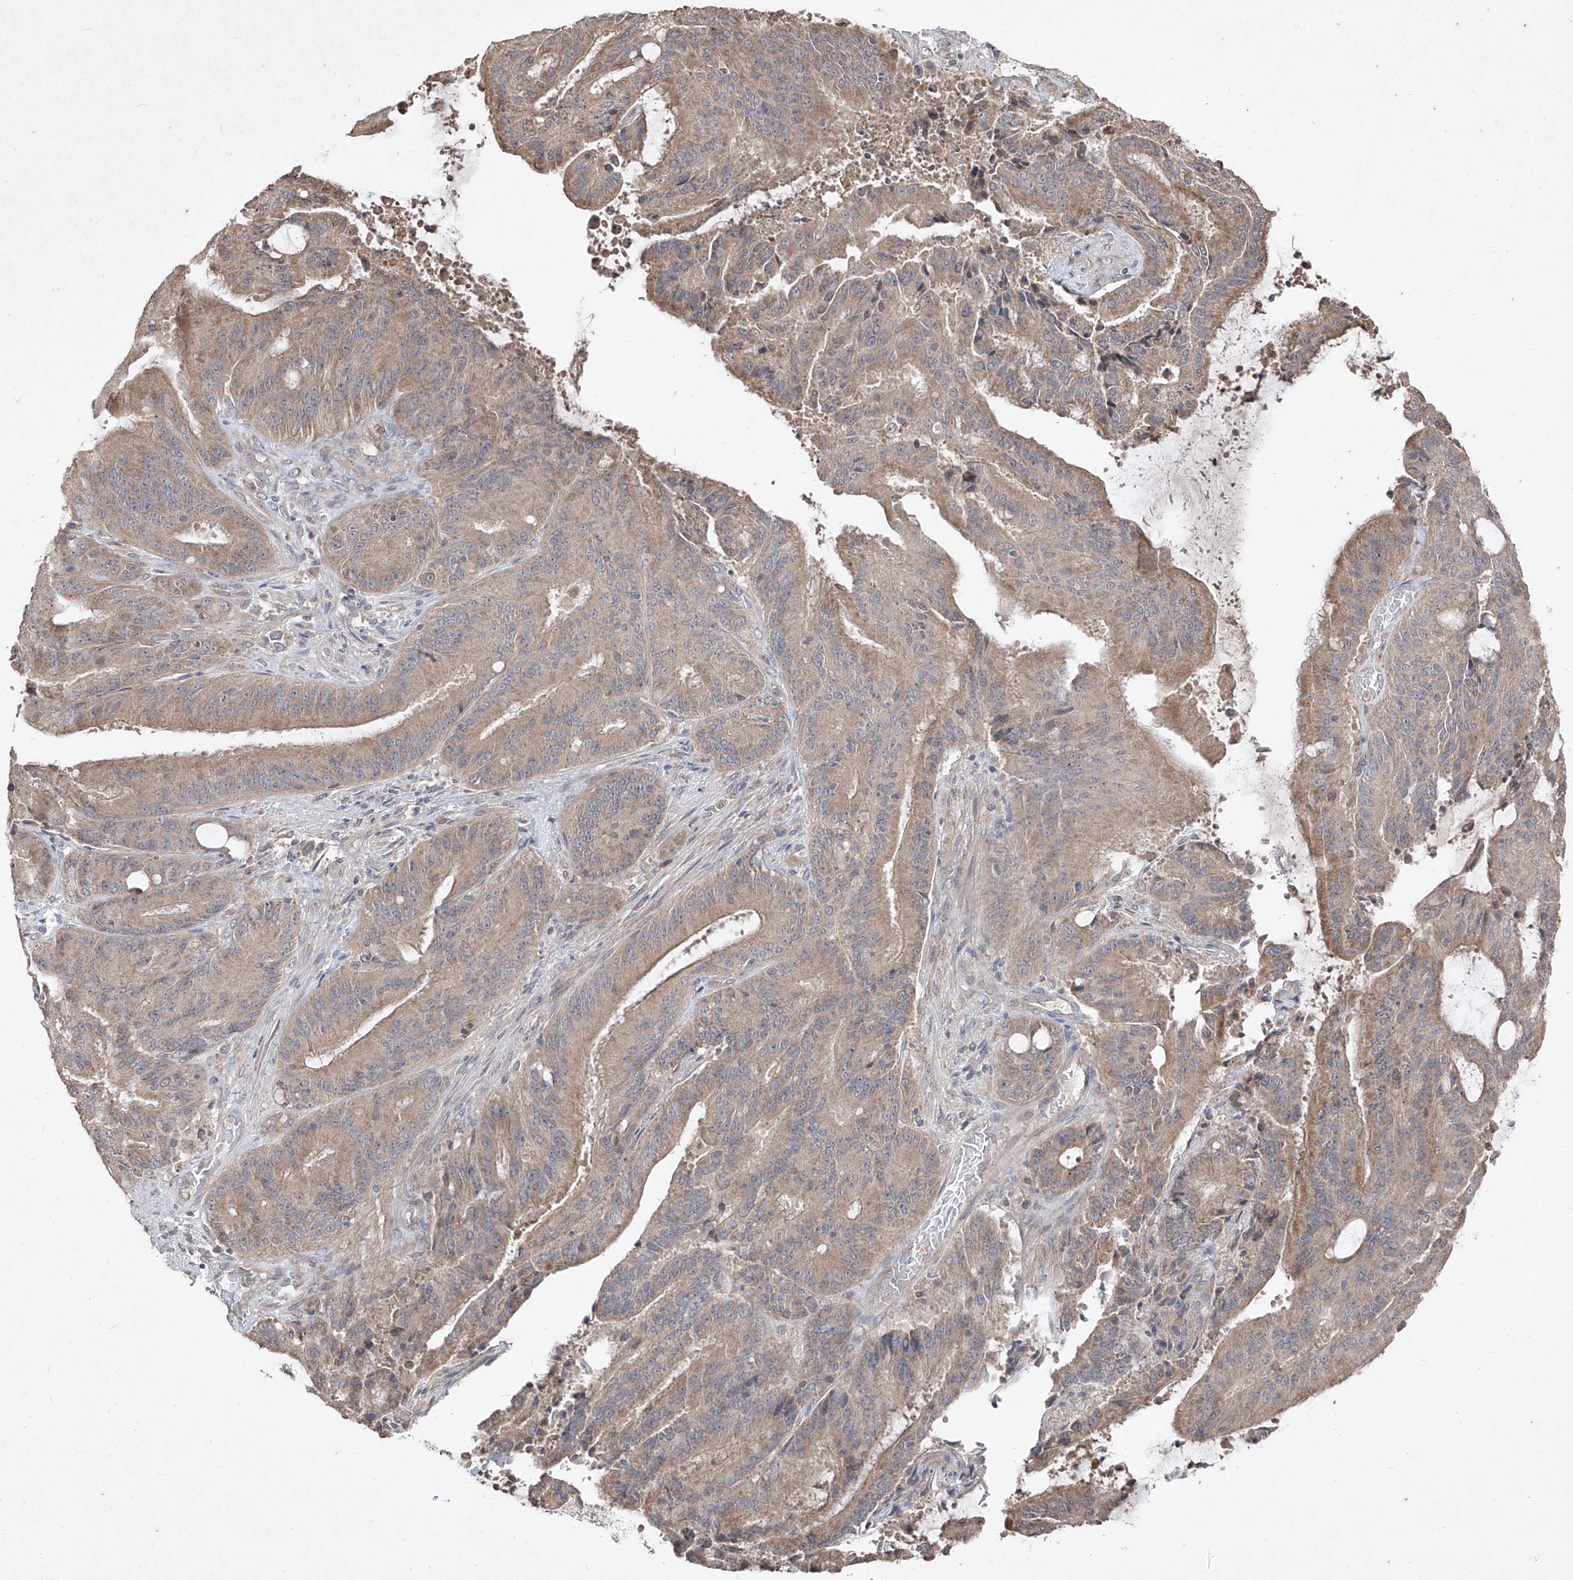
{"staining": {"intensity": "moderate", "quantity": "25%-75%", "location": "cytoplasmic/membranous"}, "tissue": "liver cancer", "cell_type": "Tumor cells", "image_type": "cancer", "snomed": [{"axis": "morphology", "description": "Normal tissue, NOS"}, {"axis": "morphology", "description": "Cholangiocarcinoma"}, {"axis": "topography", "description": "Liver"}, {"axis": "topography", "description": "Peripheral nerve tissue"}], "caption": "Protein expression analysis of cholangiocarcinoma (liver) exhibits moderate cytoplasmic/membranous positivity in approximately 25%-75% of tumor cells.", "gene": "ABCD3", "patient": {"sex": "female", "age": 73}}